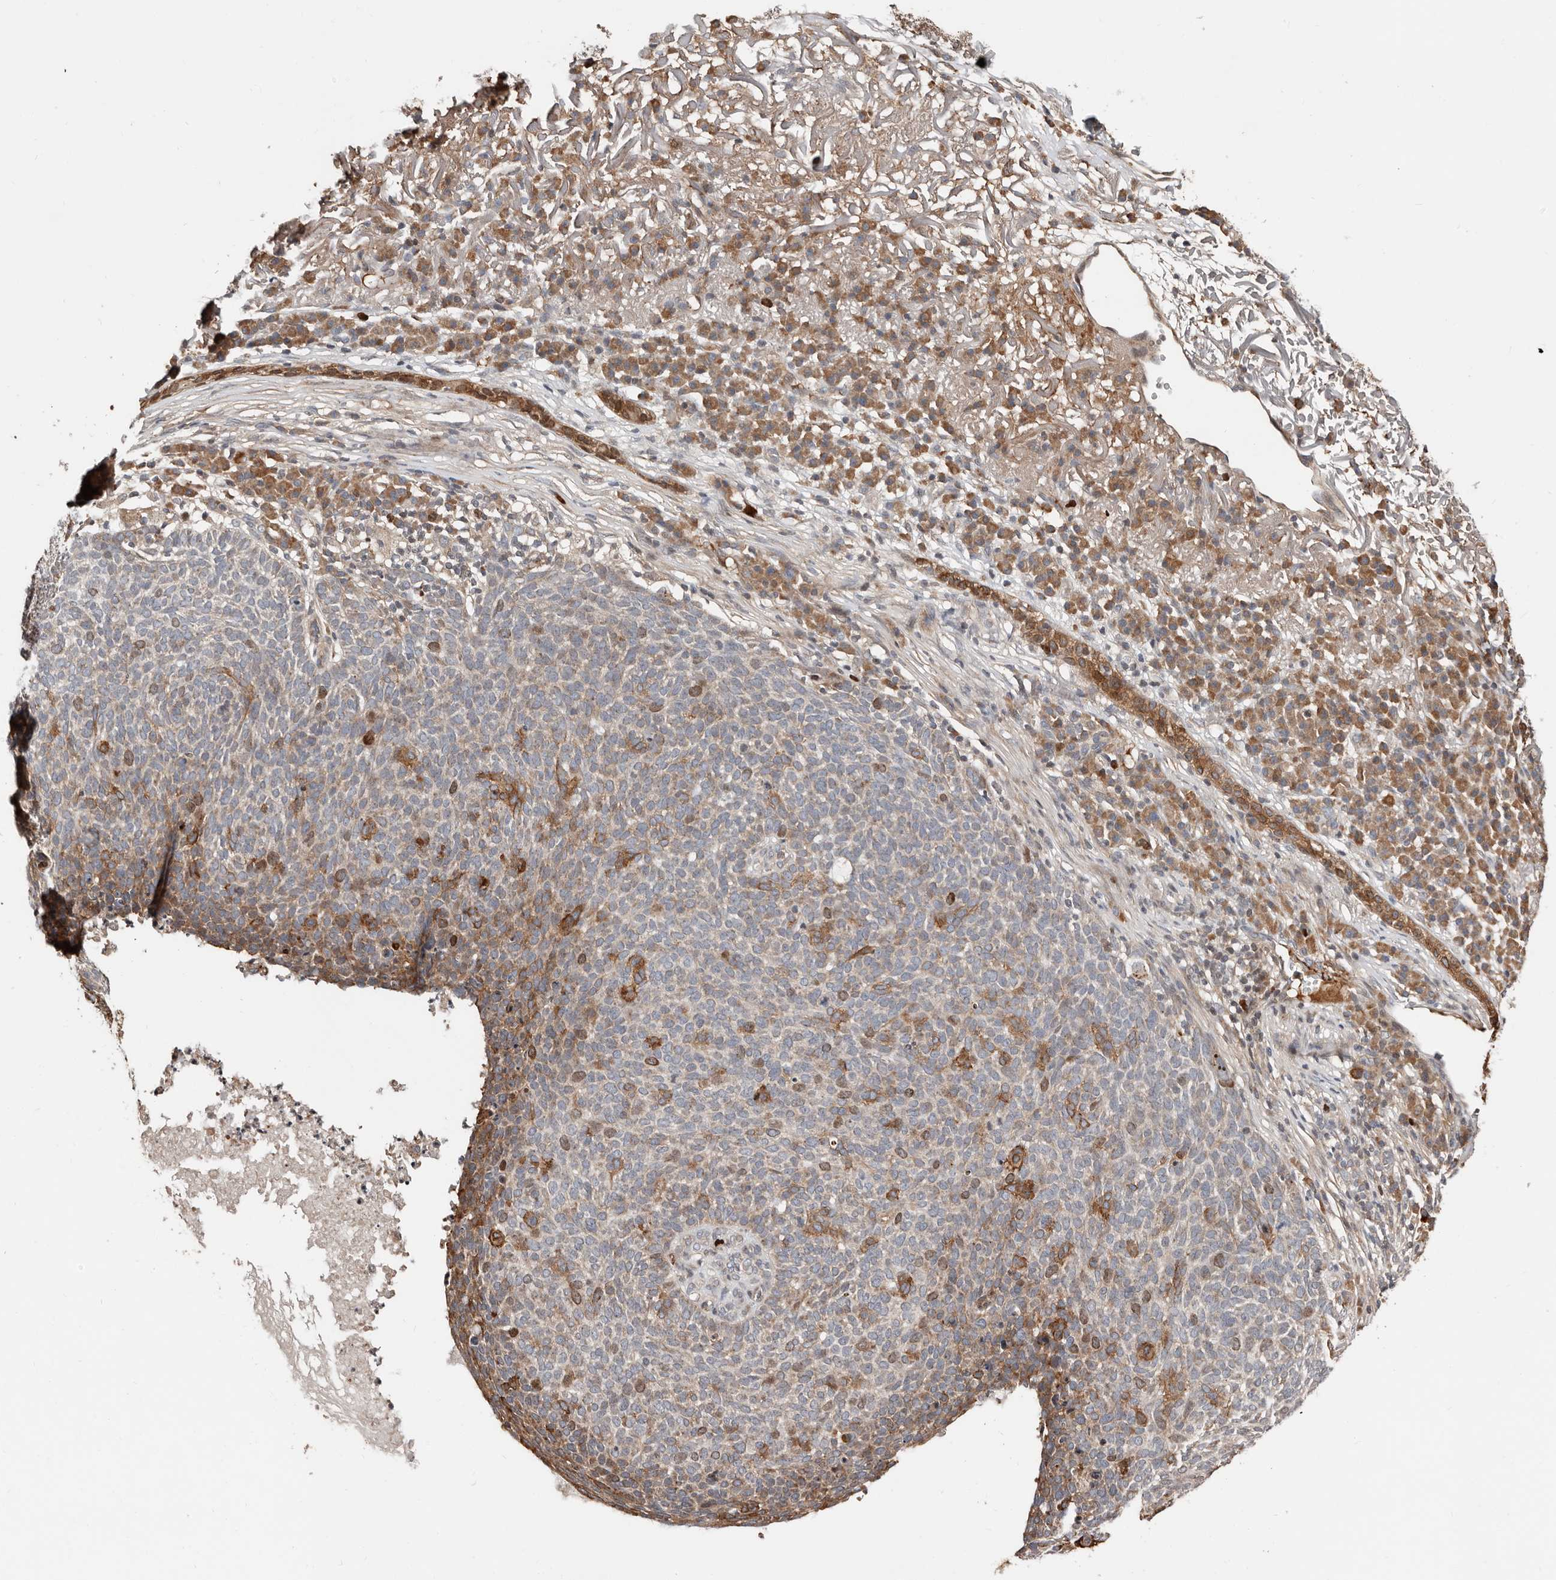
{"staining": {"intensity": "moderate", "quantity": "25%-75%", "location": "cytoplasmic/membranous"}, "tissue": "skin cancer", "cell_type": "Tumor cells", "image_type": "cancer", "snomed": [{"axis": "morphology", "description": "Squamous cell carcinoma, NOS"}, {"axis": "topography", "description": "Skin"}], "caption": "Squamous cell carcinoma (skin) stained with DAB immunohistochemistry exhibits medium levels of moderate cytoplasmic/membranous staining in approximately 25%-75% of tumor cells. (DAB (3,3'-diaminobenzidine) IHC, brown staining for protein, blue staining for nuclei).", "gene": "SMYD4", "patient": {"sex": "female", "age": 90}}